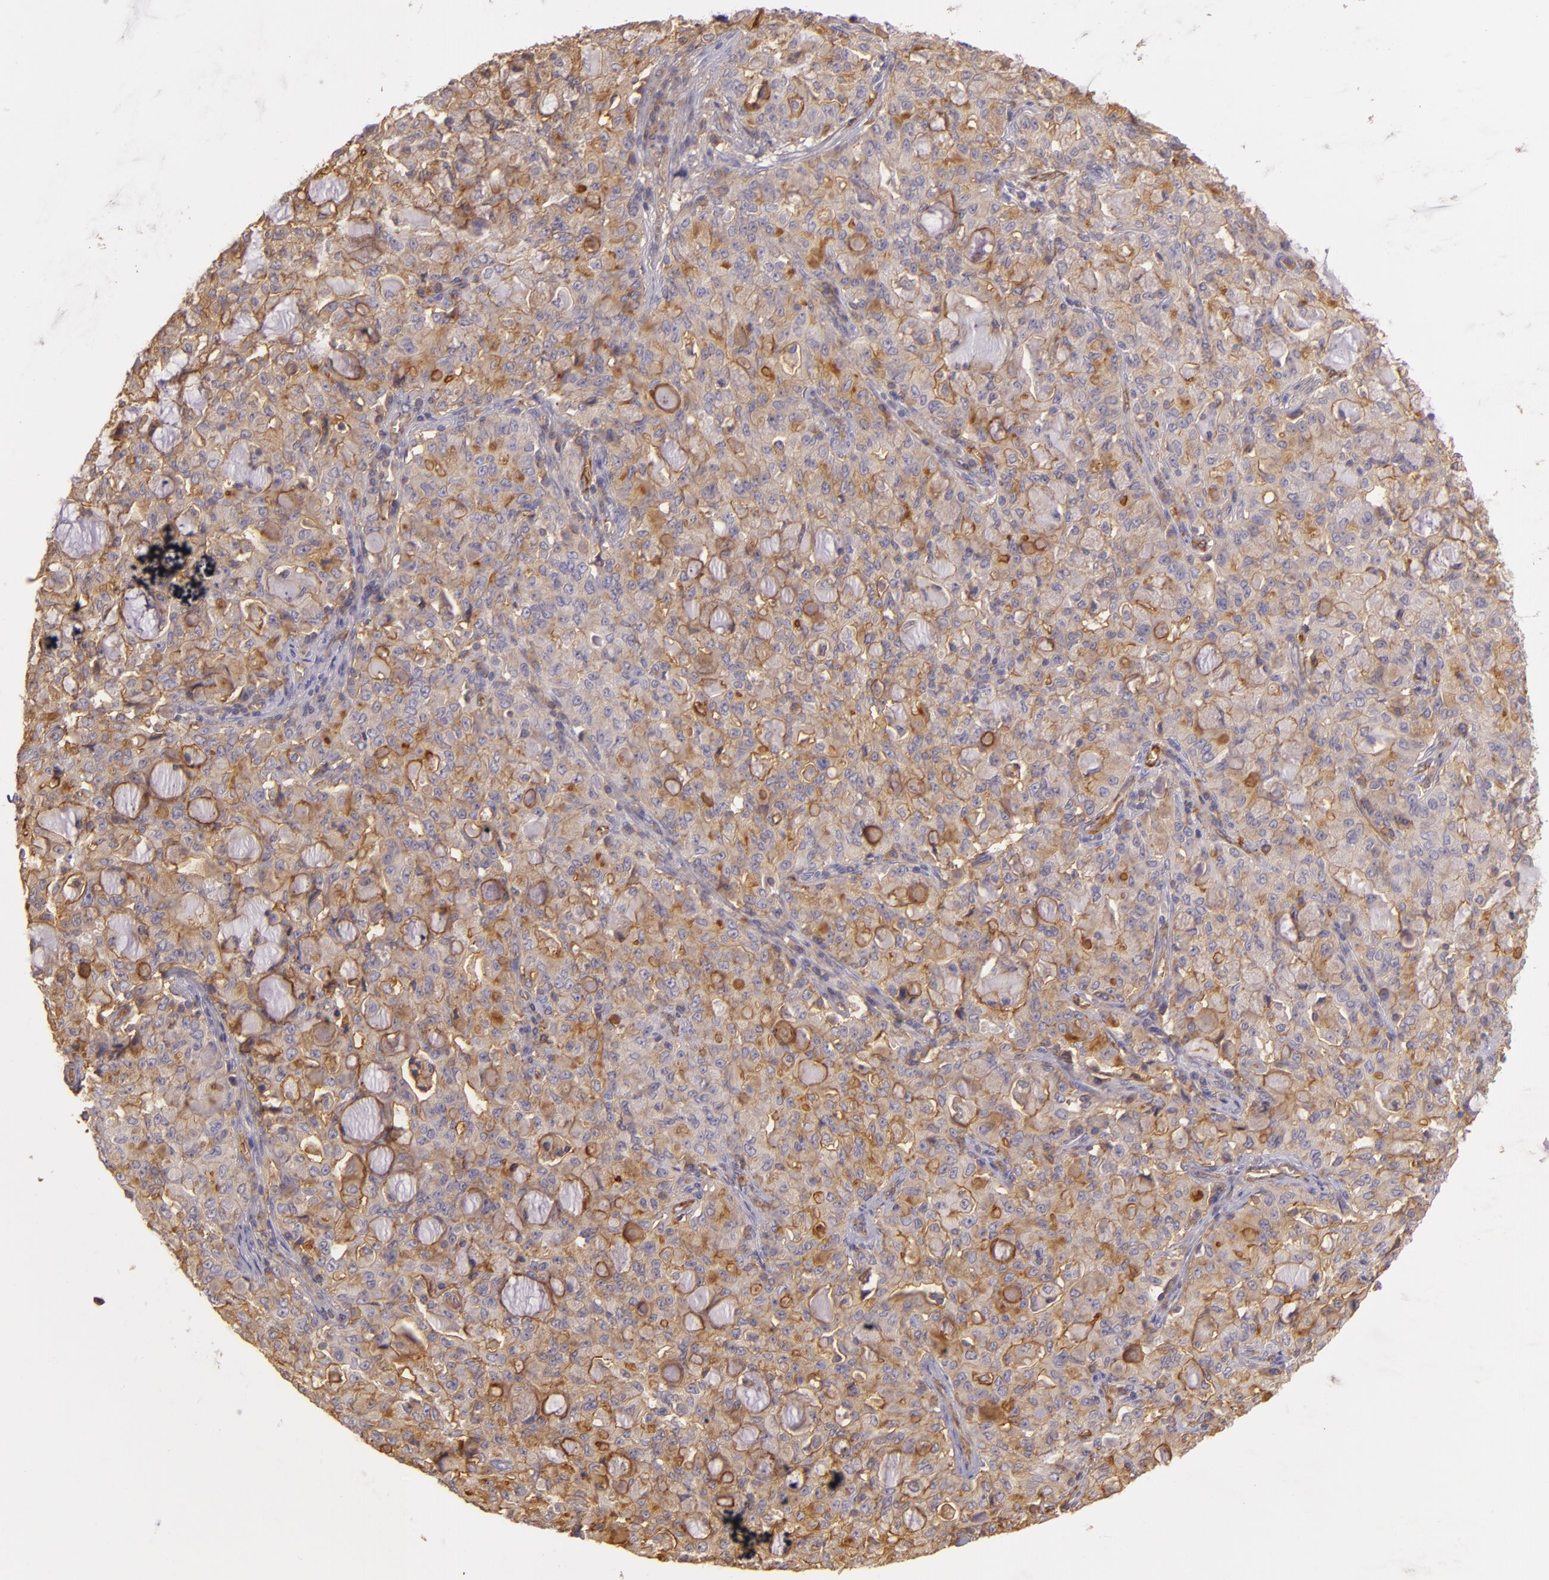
{"staining": {"intensity": "moderate", "quantity": ">75%", "location": "cytoplasmic/membranous"}, "tissue": "lung cancer", "cell_type": "Tumor cells", "image_type": "cancer", "snomed": [{"axis": "morphology", "description": "Adenocarcinoma, NOS"}, {"axis": "topography", "description": "Lung"}], "caption": "Tumor cells display medium levels of moderate cytoplasmic/membranous positivity in about >75% of cells in human lung adenocarcinoma. (Brightfield microscopy of DAB IHC at high magnification).", "gene": "CD59", "patient": {"sex": "female", "age": 44}}